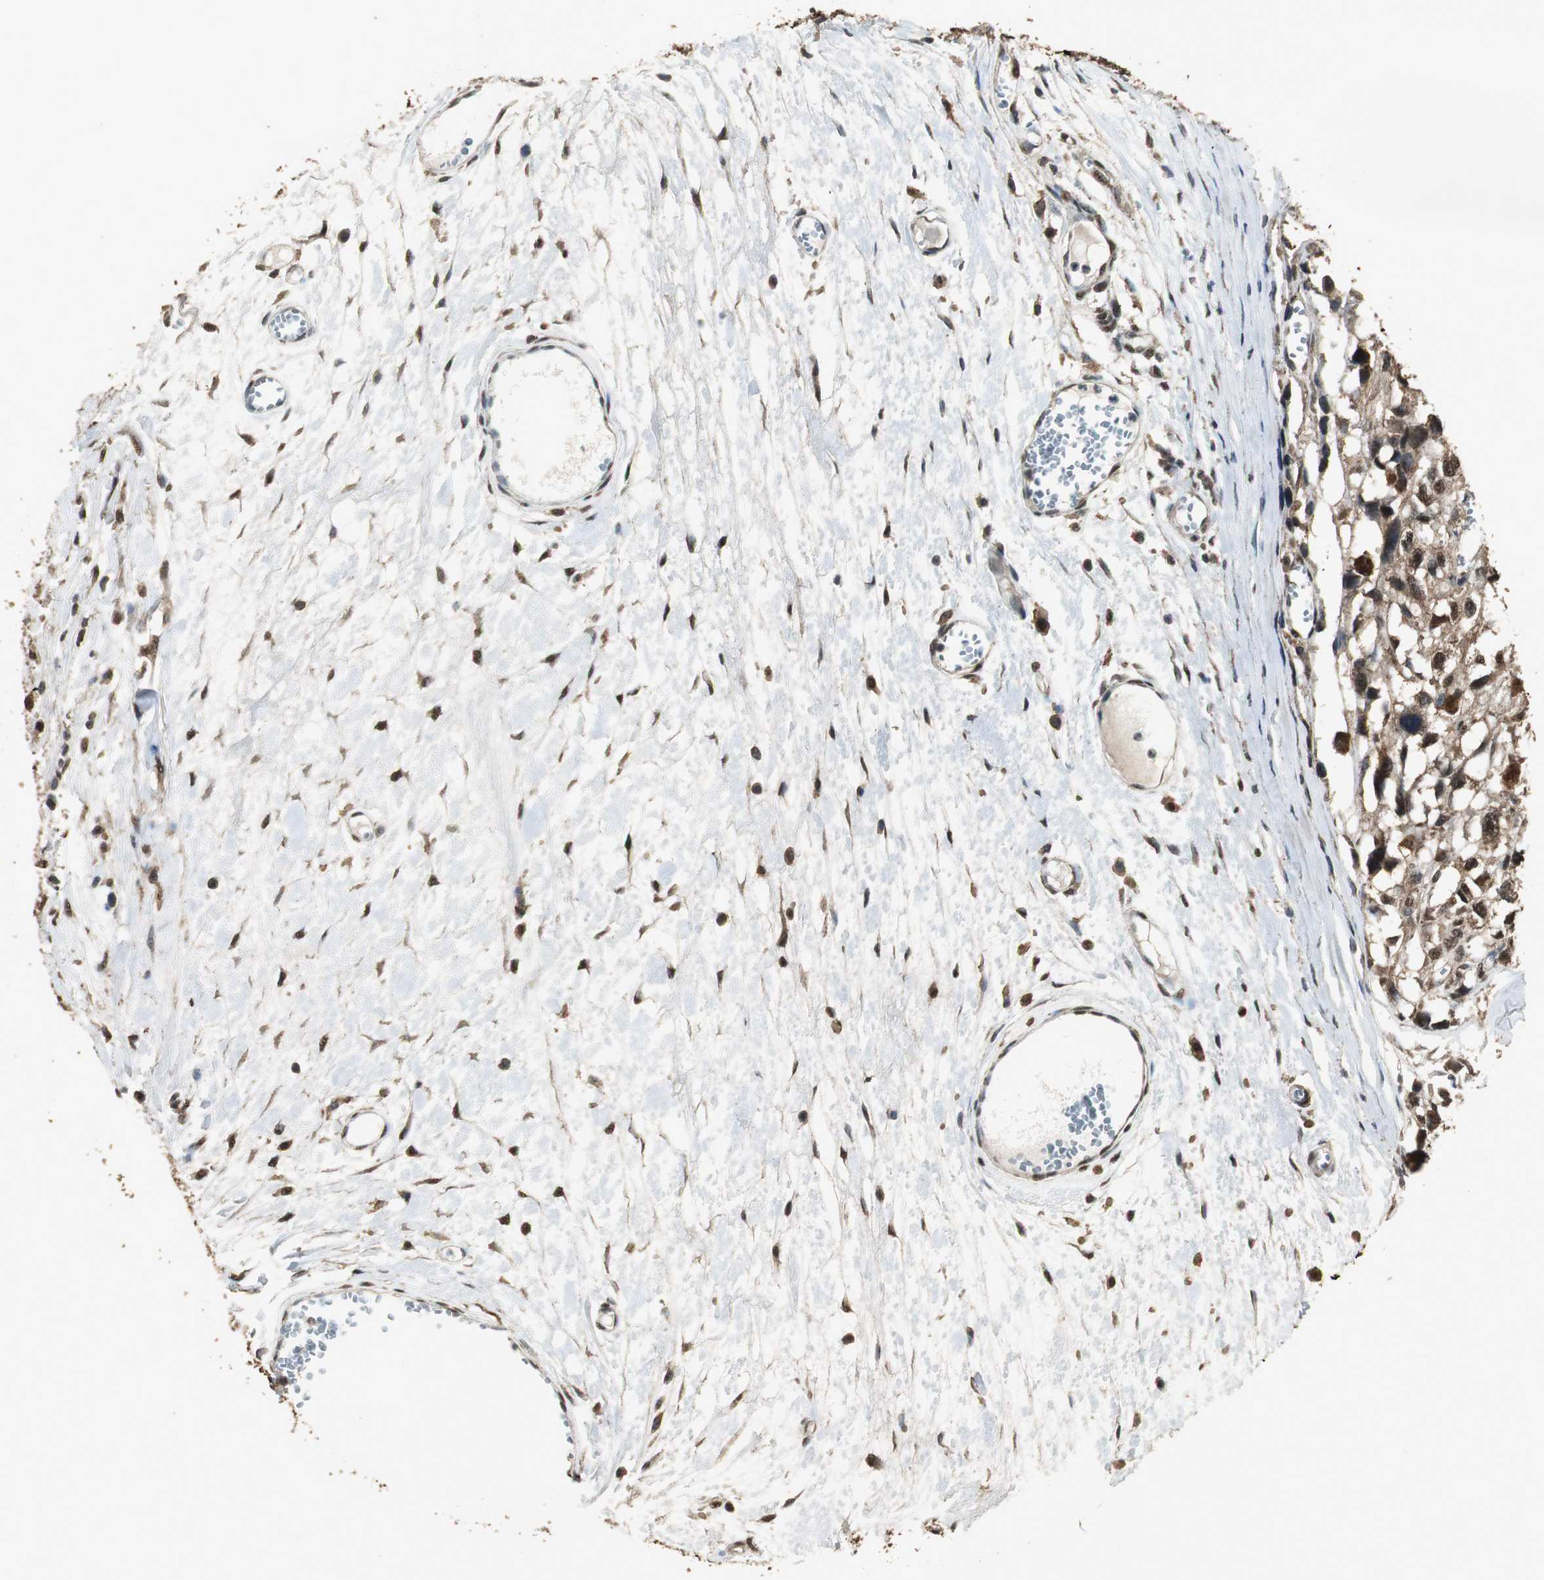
{"staining": {"intensity": "strong", "quantity": ">75%", "location": "cytoplasmic/membranous,nuclear"}, "tissue": "melanoma", "cell_type": "Tumor cells", "image_type": "cancer", "snomed": [{"axis": "morphology", "description": "Malignant melanoma, Metastatic site"}, {"axis": "topography", "description": "Lymph node"}], "caption": "Strong cytoplasmic/membranous and nuclear positivity for a protein is present in about >75% of tumor cells of melanoma using IHC.", "gene": "PPP1R13B", "patient": {"sex": "male", "age": 59}}